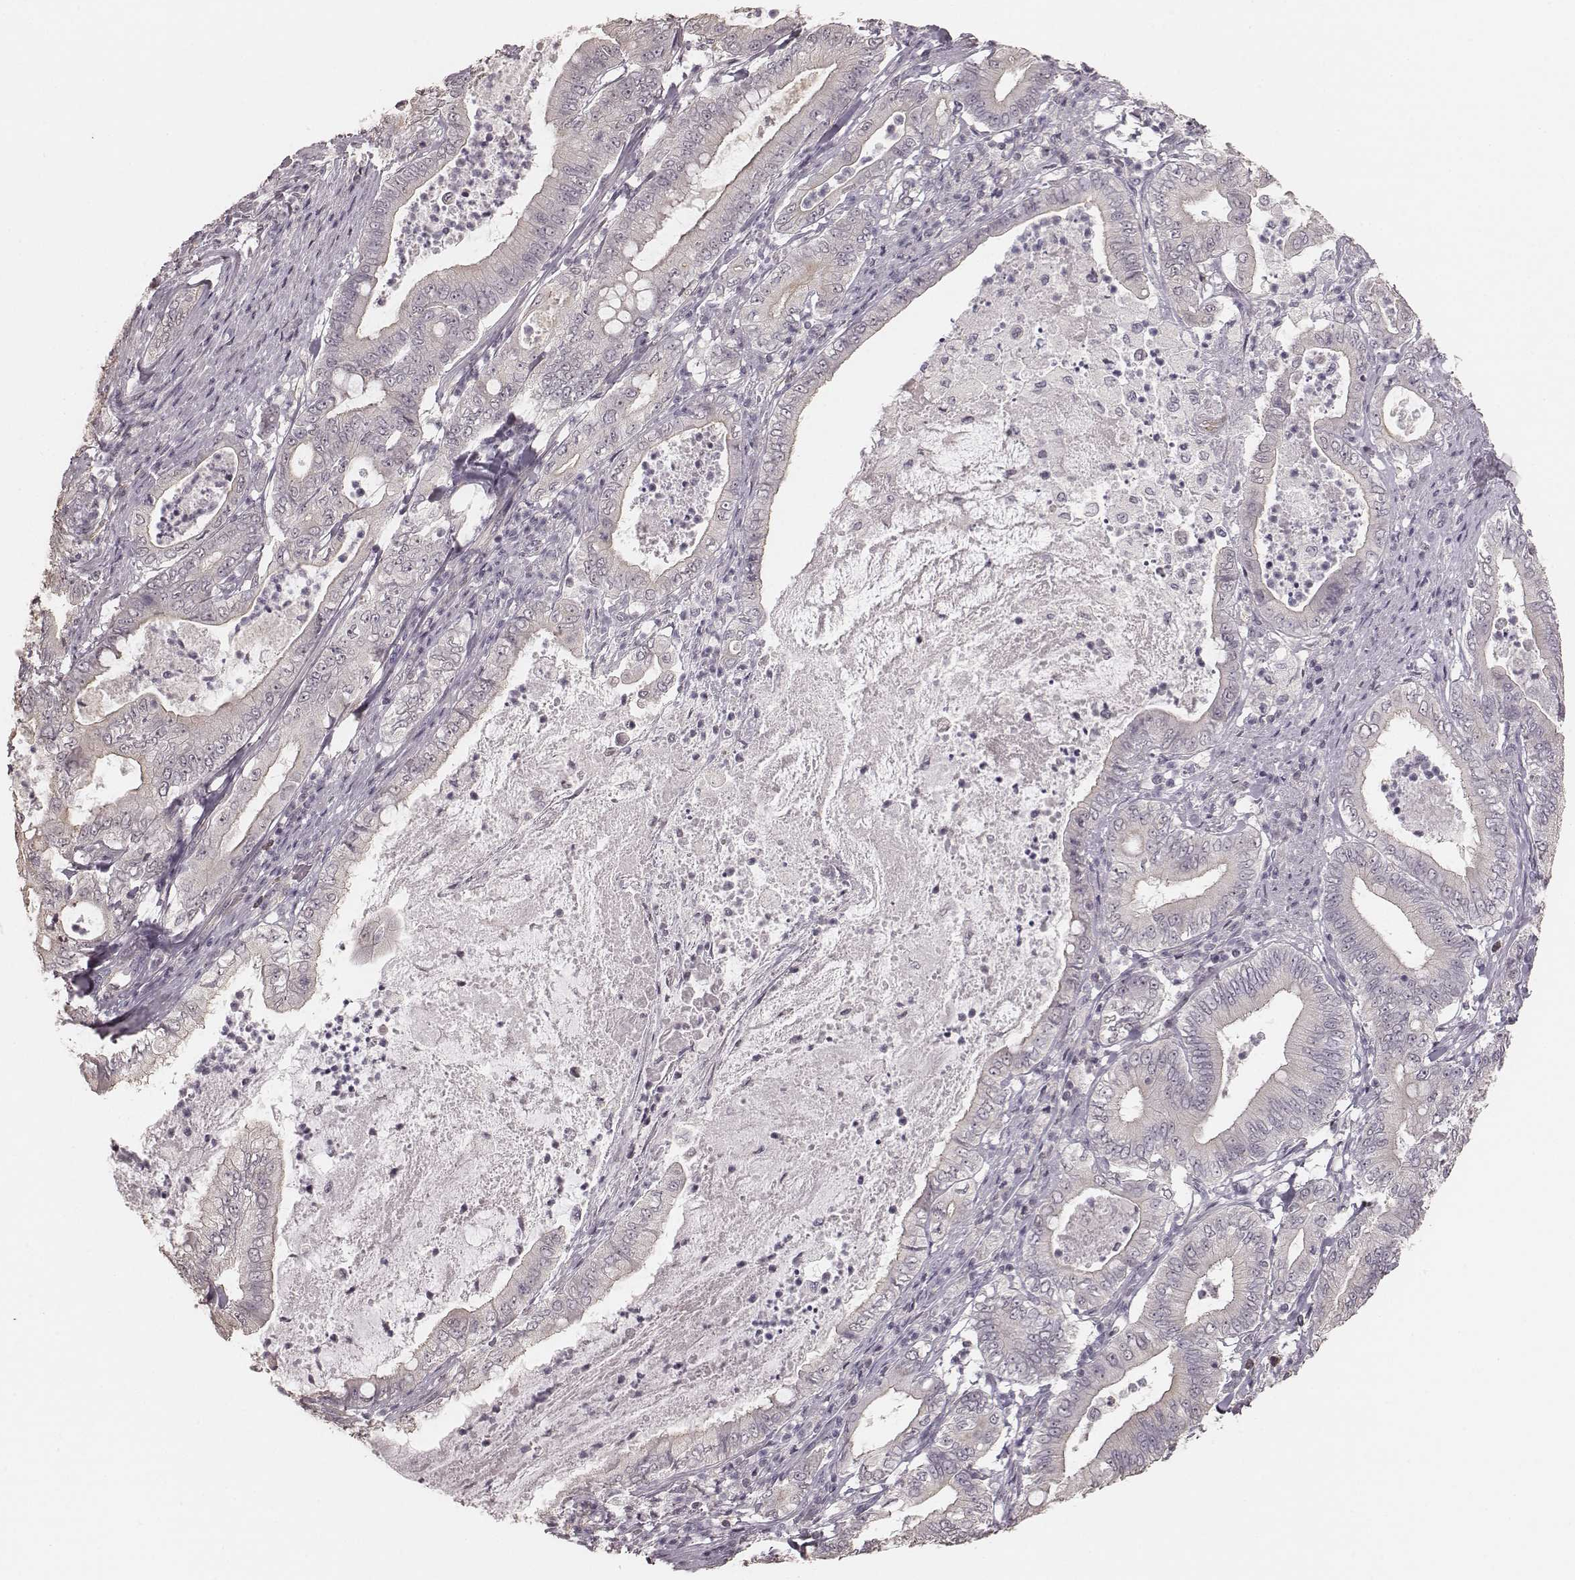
{"staining": {"intensity": "negative", "quantity": "none", "location": "none"}, "tissue": "pancreatic cancer", "cell_type": "Tumor cells", "image_type": "cancer", "snomed": [{"axis": "morphology", "description": "Adenocarcinoma, NOS"}, {"axis": "topography", "description": "Pancreas"}], "caption": "Image shows no protein positivity in tumor cells of pancreatic cancer tissue. (DAB (3,3'-diaminobenzidine) immunohistochemistry with hematoxylin counter stain).", "gene": "LY6K", "patient": {"sex": "male", "age": 71}}